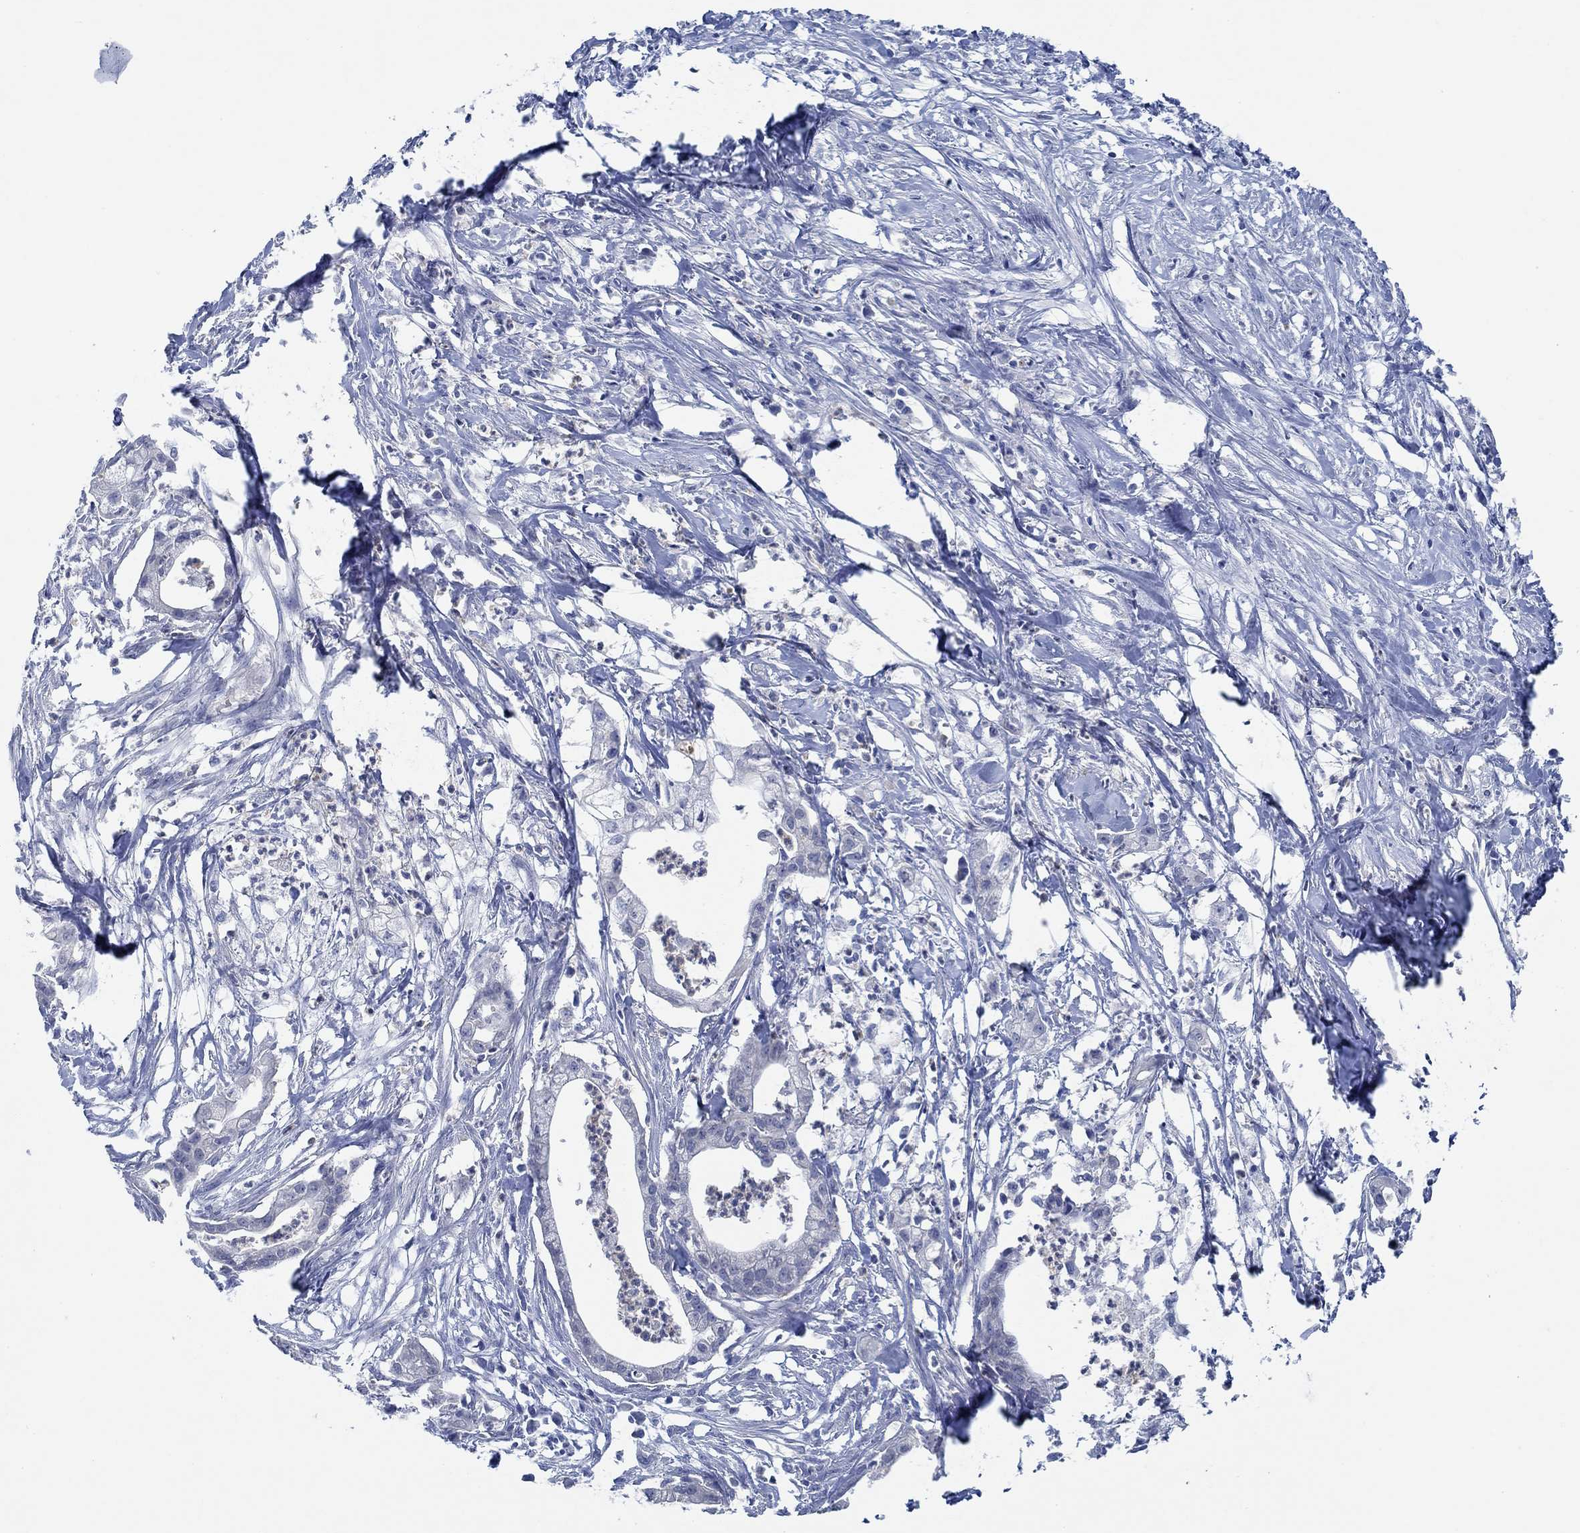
{"staining": {"intensity": "negative", "quantity": "none", "location": "none"}, "tissue": "pancreatic cancer", "cell_type": "Tumor cells", "image_type": "cancer", "snomed": [{"axis": "morphology", "description": "Normal tissue, NOS"}, {"axis": "morphology", "description": "Adenocarcinoma, NOS"}, {"axis": "topography", "description": "Pancreas"}], "caption": "An image of pancreatic cancer stained for a protein shows no brown staining in tumor cells.", "gene": "ZNF671", "patient": {"sex": "female", "age": 58}}